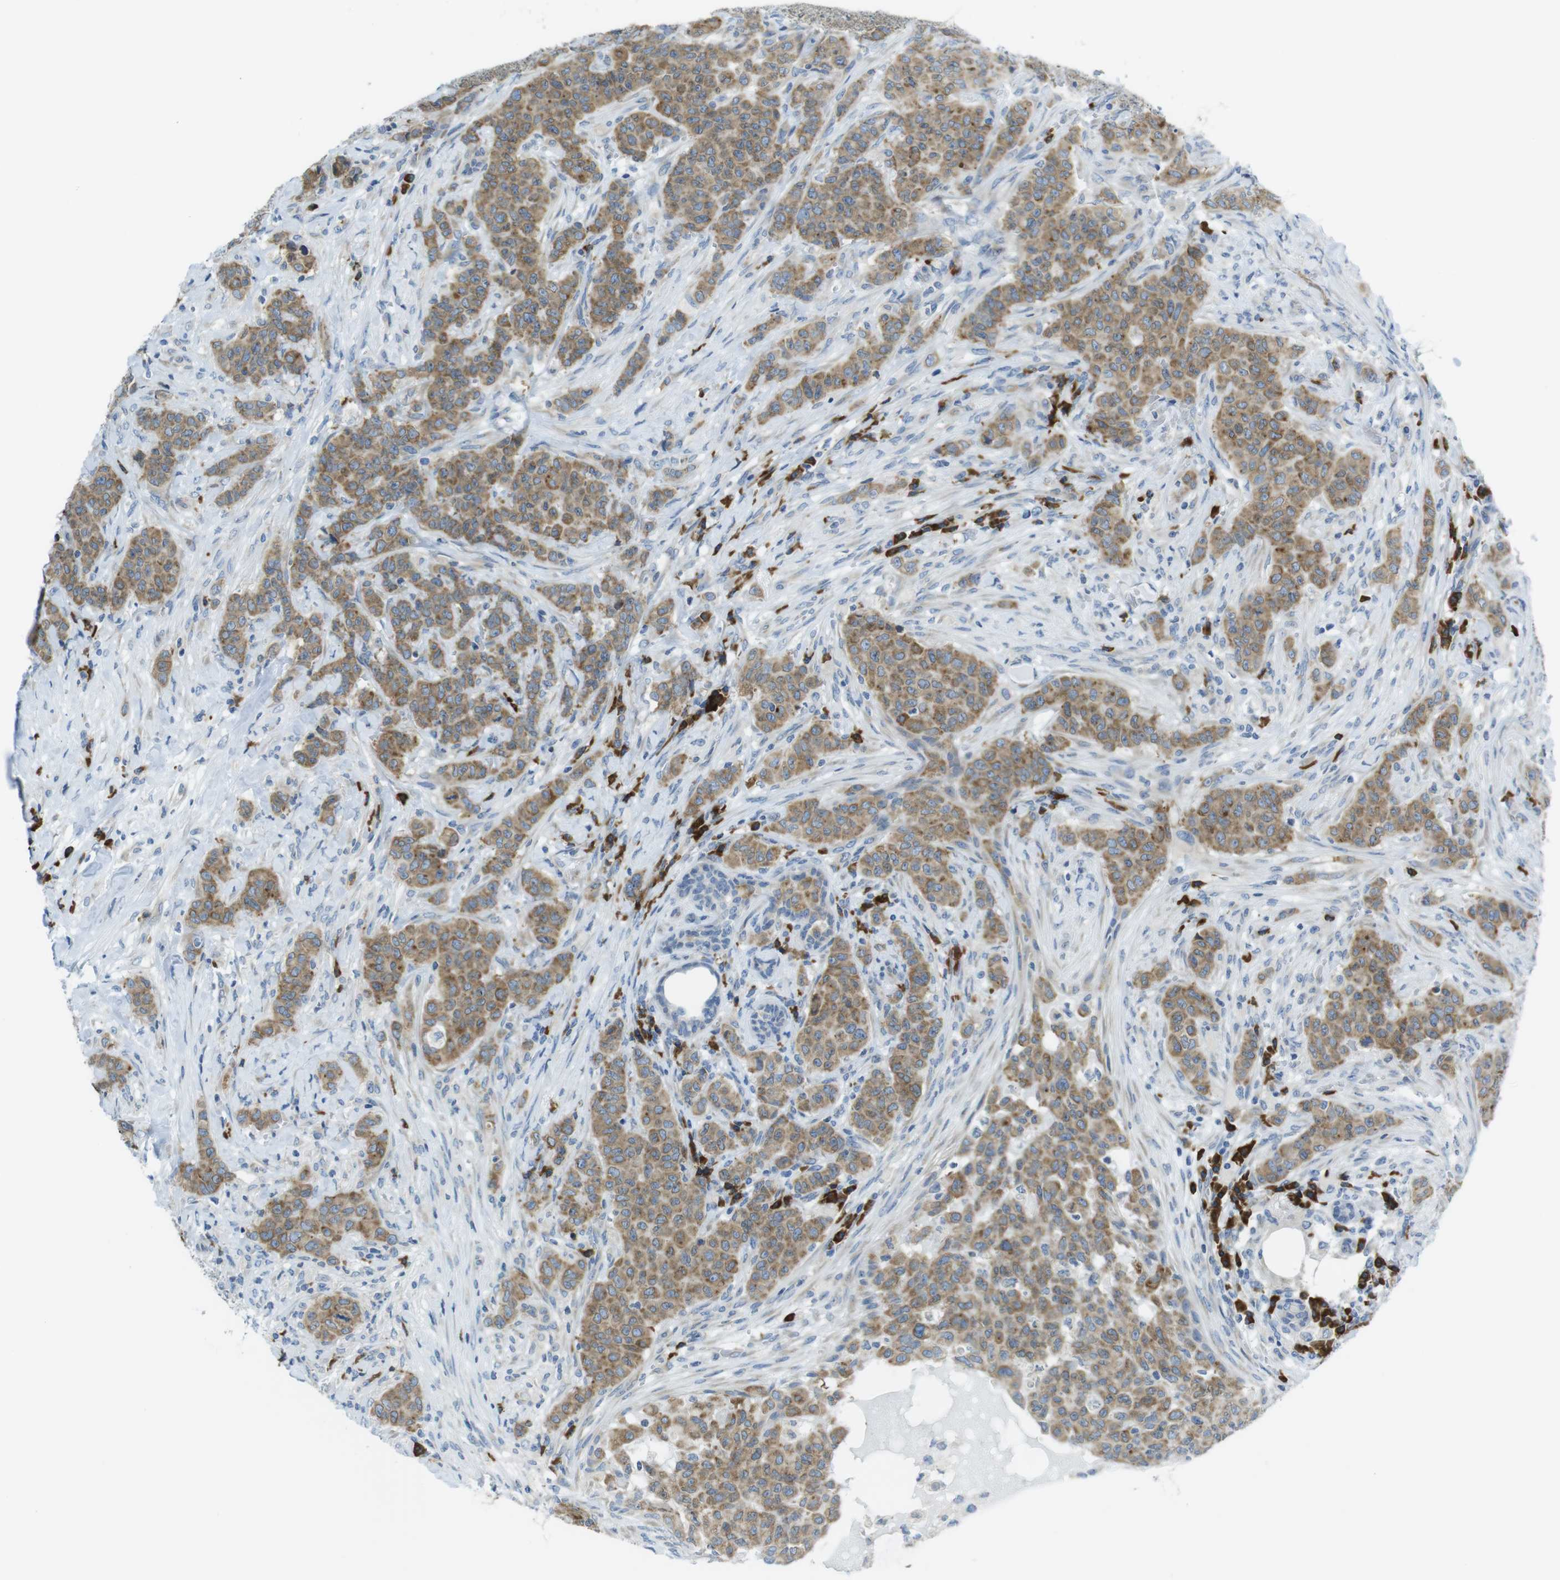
{"staining": {"intensity": "moderate", "quantity": ">75%", "location": "cytoplasmic/membranous"}, "tissue": "breast cancer", "cell_type": "Tumor cells", "image_type": "cancer", "snomed": [{"axis": "morphology", "description": "Normal tissue, NOS"}, {"axis": "morphology", "description": "Duct carcinoma"}, {"axis": "topography", "description": "Breast"}], "caption": "Immunohistochemistry (IHC) of breast cancer (intraductal carcinoma) displays medium levels of moderate cytoplasmic/membranous positivity in approximately >75% of tumor cells.", "gene": "CLPTM1L", "patient": {"sex": "female", "age": 40}}